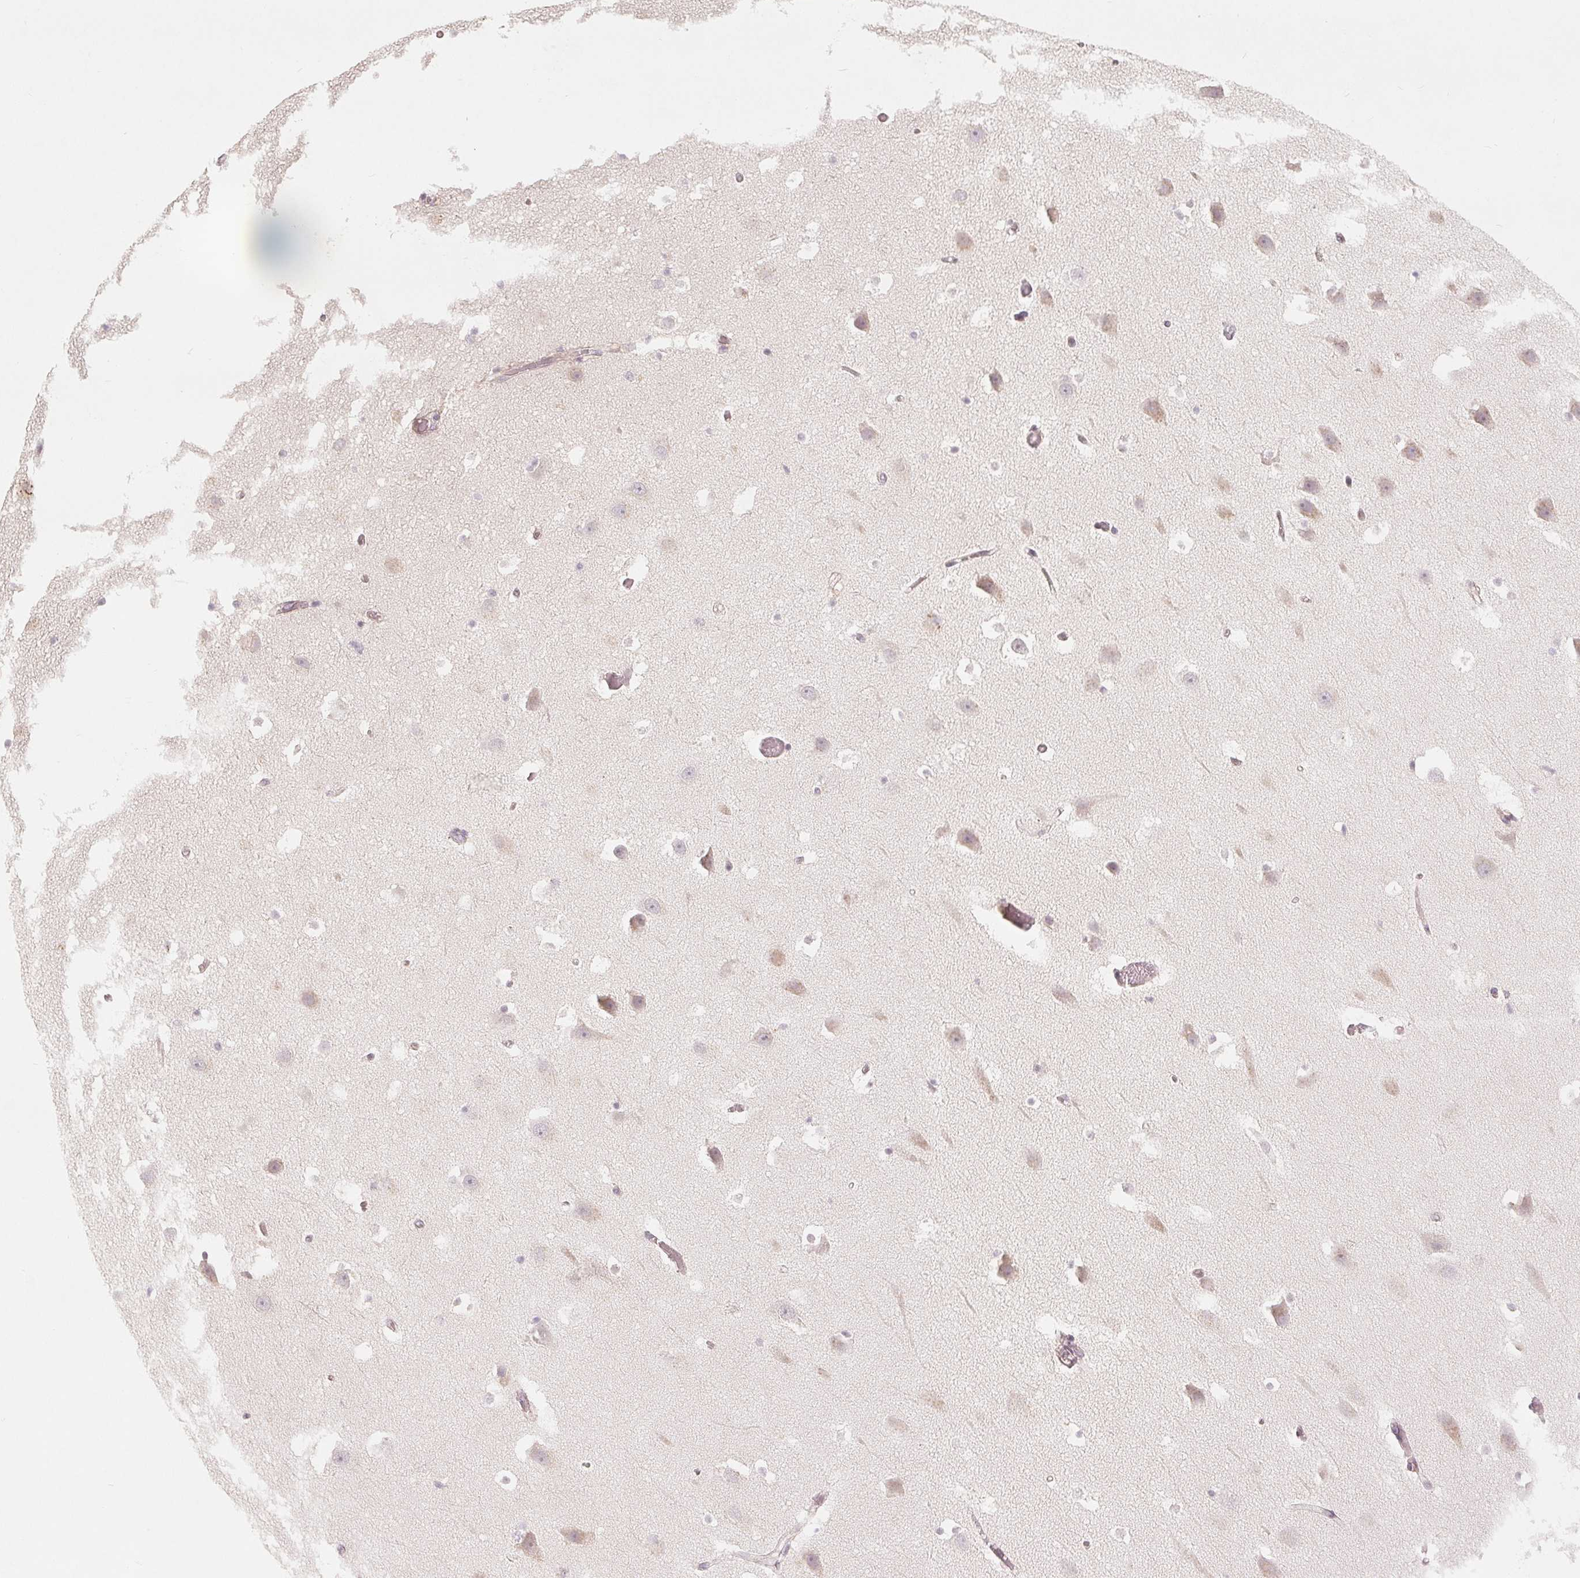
{"staining": {"intensity": "weak", "quantity": "<25%", "location": "cytoplasmic/membranous"}, "tissue": "hippocampus", "cell_type": "Glial cells", "image_type": "normal", "snomed": [{"axis": "morphology", "description": "Normal tissue, NOS"}, {"axis": "topography", "description": "Hippocampus"}], "caption": "This is an IHC photomicrograph of unremarkable hippocampus. There is no expression in glial cells.", "gene": "TMSB15B", "patient": {"sex": "male", "age": 26}}